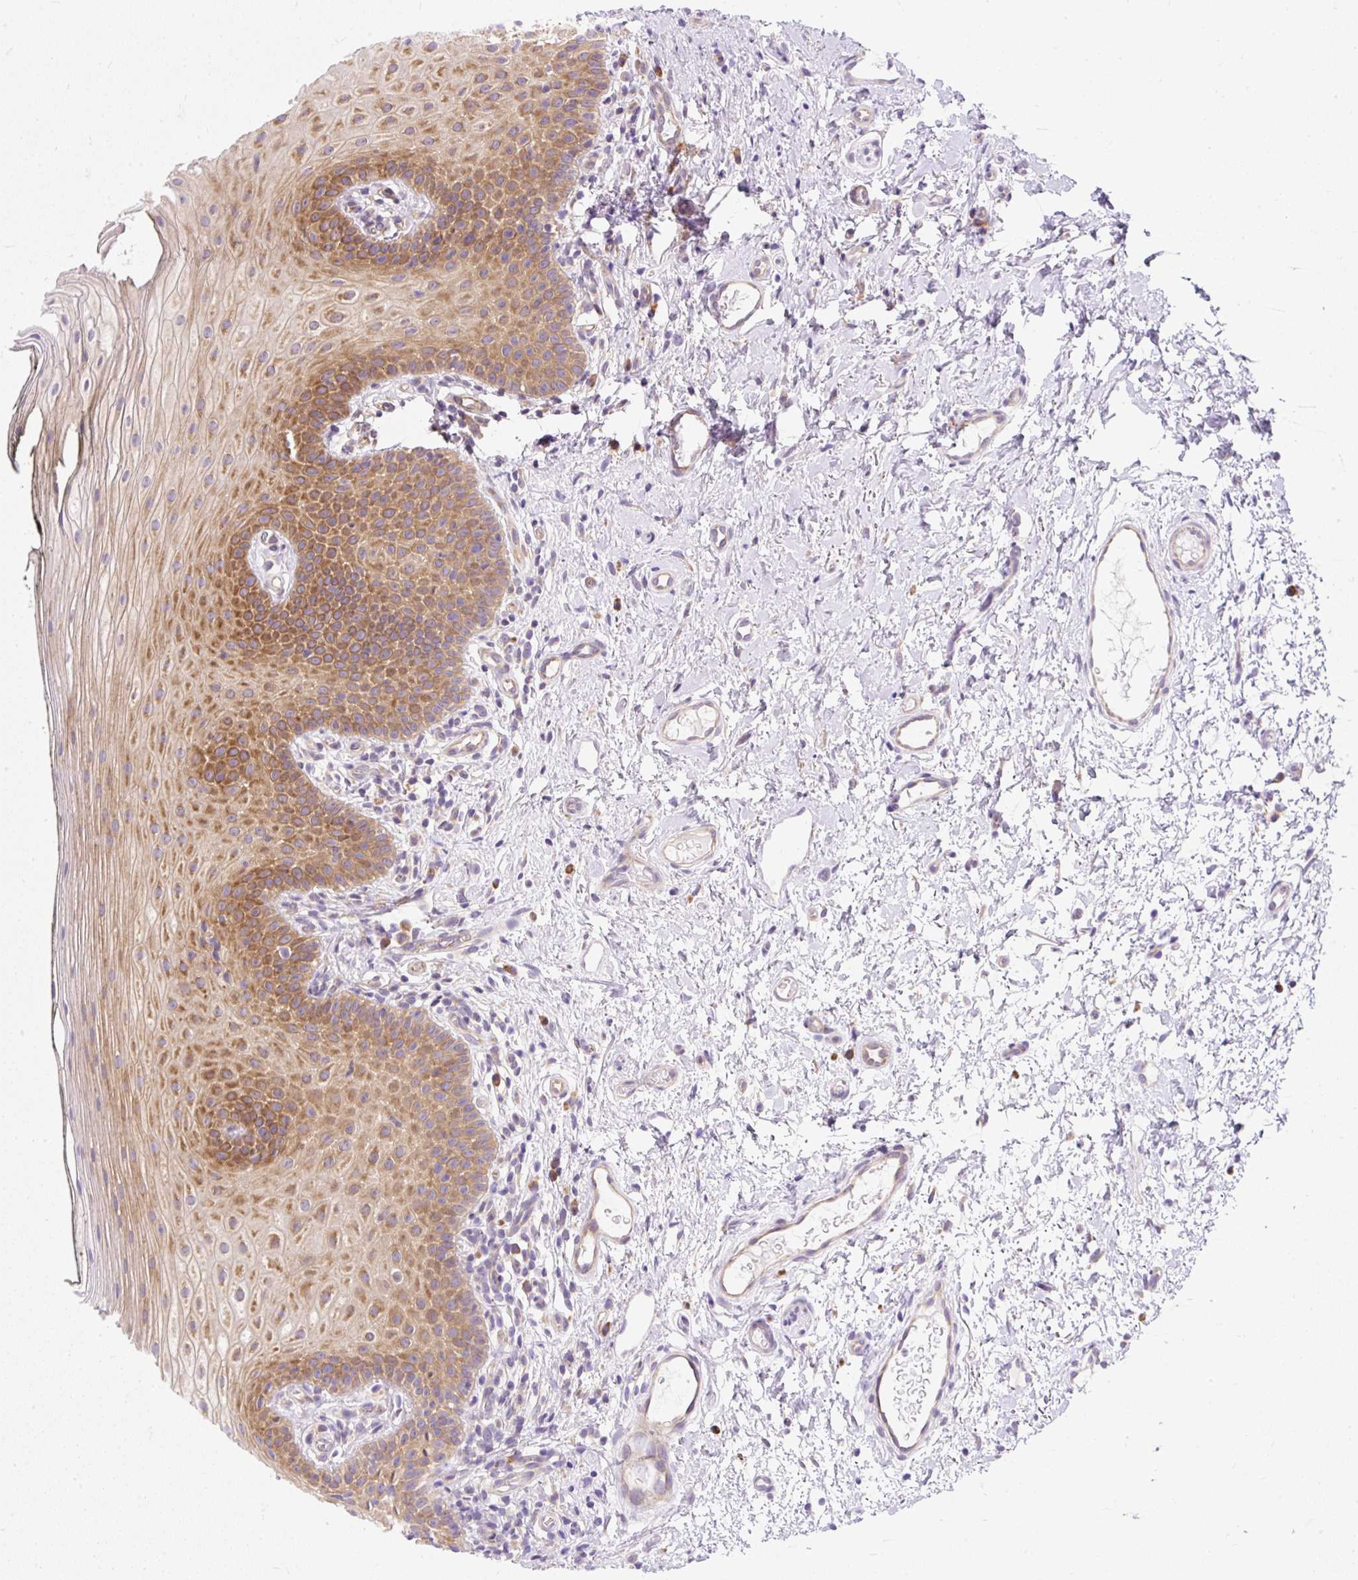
{"staining": {"intensity": "moderate", "quantity": ">75%", "location": "cytoplasmic/membranous"}, "tissue": "oral mucosa", "cell_type": "Squamous epithelial cells", "image_type": "normal", "snomed": [{"axis": "morphology", "description": "Normal tissue, NOS"}, {"axis": "topography", "description": "Oral tissue"}], "caption": "This photomicrograph reveals immunohistochemistry (IHC) staining of unremarkable oral mucosa, with medium moderate cytoplasmic/membranous positivity in about >75% of squamous epithelial cells.", "gene": "GPR45", "patient": {"sex": "male", "age": 75}}